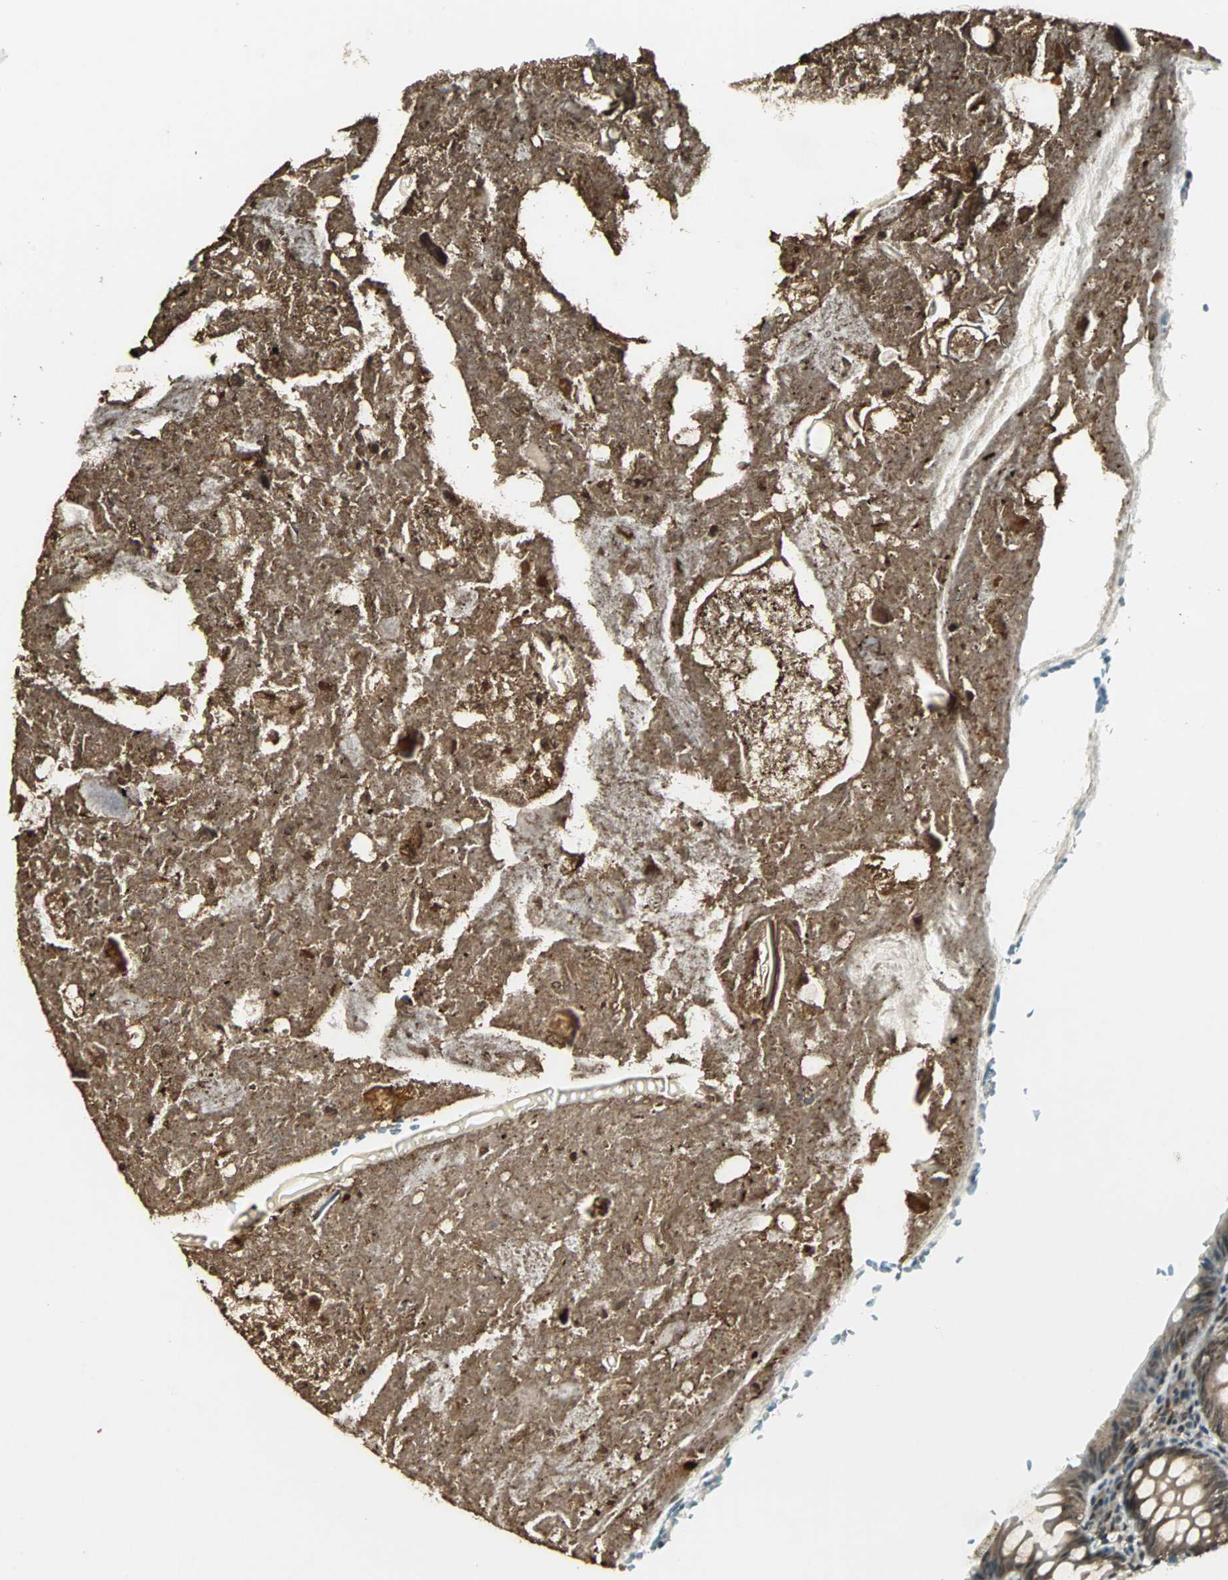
{"staining": {"intensity": "moderate", "quantity": ">75%", "location": "cytoplasmic/membranous,nuclear"}, "tissue": "appendix", "cell_type": "Glandular cells", "image_type": "normal", "snomed": [{"axis": "morphology", "description": "Normal tissue, NOS"}, {"axis": "topography", "description": "Appendix"}], "caption": "IHC micrograph of normal appendix stained for a protein (brown), which displays medium levels of moderate cytoplasmic/membranous,nuclear expression in about >75% of glandular cells.", "gene": "ZNF701", "patient": {"sex": "female", "age": 10}}